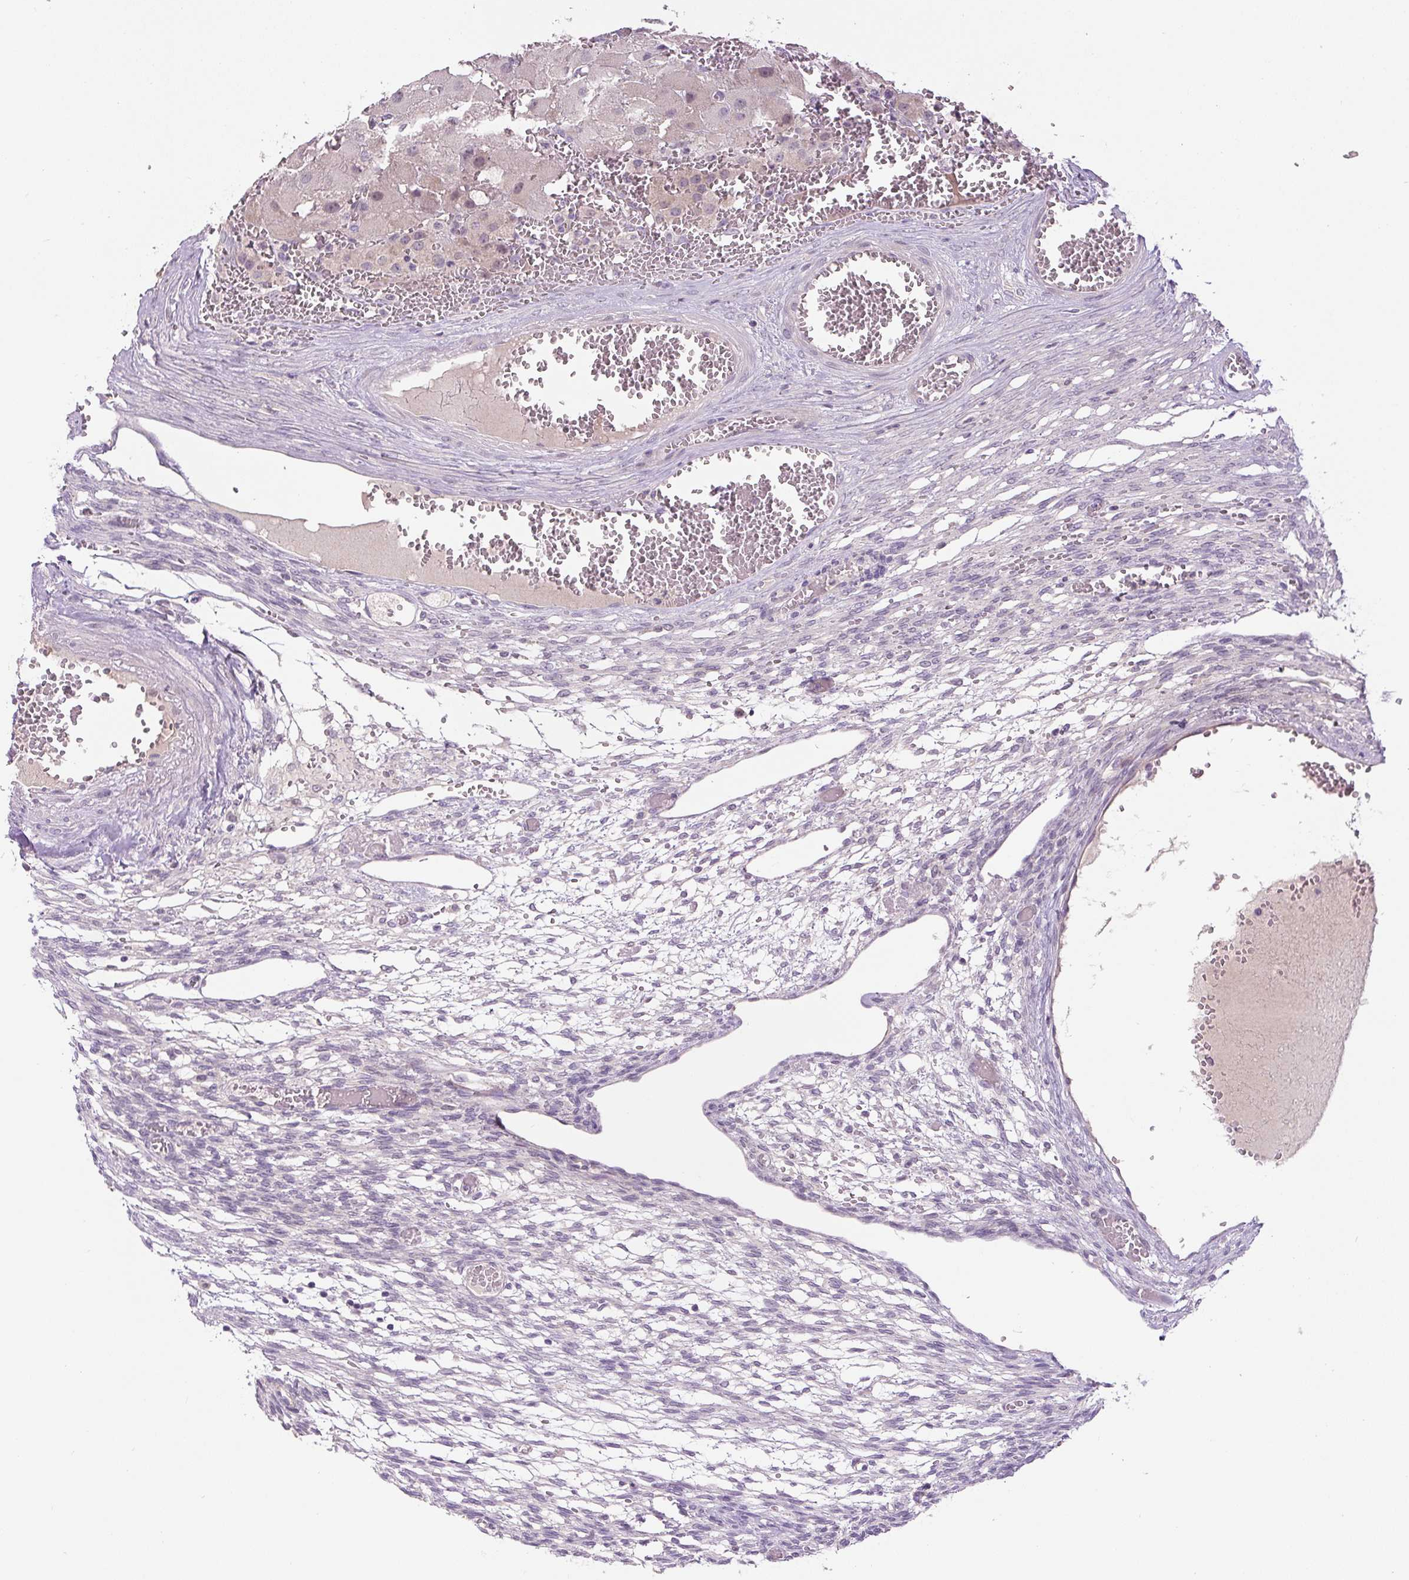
{"staining": {"intensity": "weak", "quantity": ">75%", "location": "cytoplasmic/membranous"}, "tissue": "ovary", "cell_type": "Follicle cells", "image_type": "normal", "snomed": [{"axis": "morphology", "description": "Normal tissue, NOS"}, {"axis": "topography", "description": "Ovary"}], "caption": "Unremarkable ovary was stained to show a protein in brown. There is low levels of weak cytoplasmic/membranous positivity in about >75% of follicle cells.", "gene": "FABP7", "patient": {"sex": "female", "age": 67}}